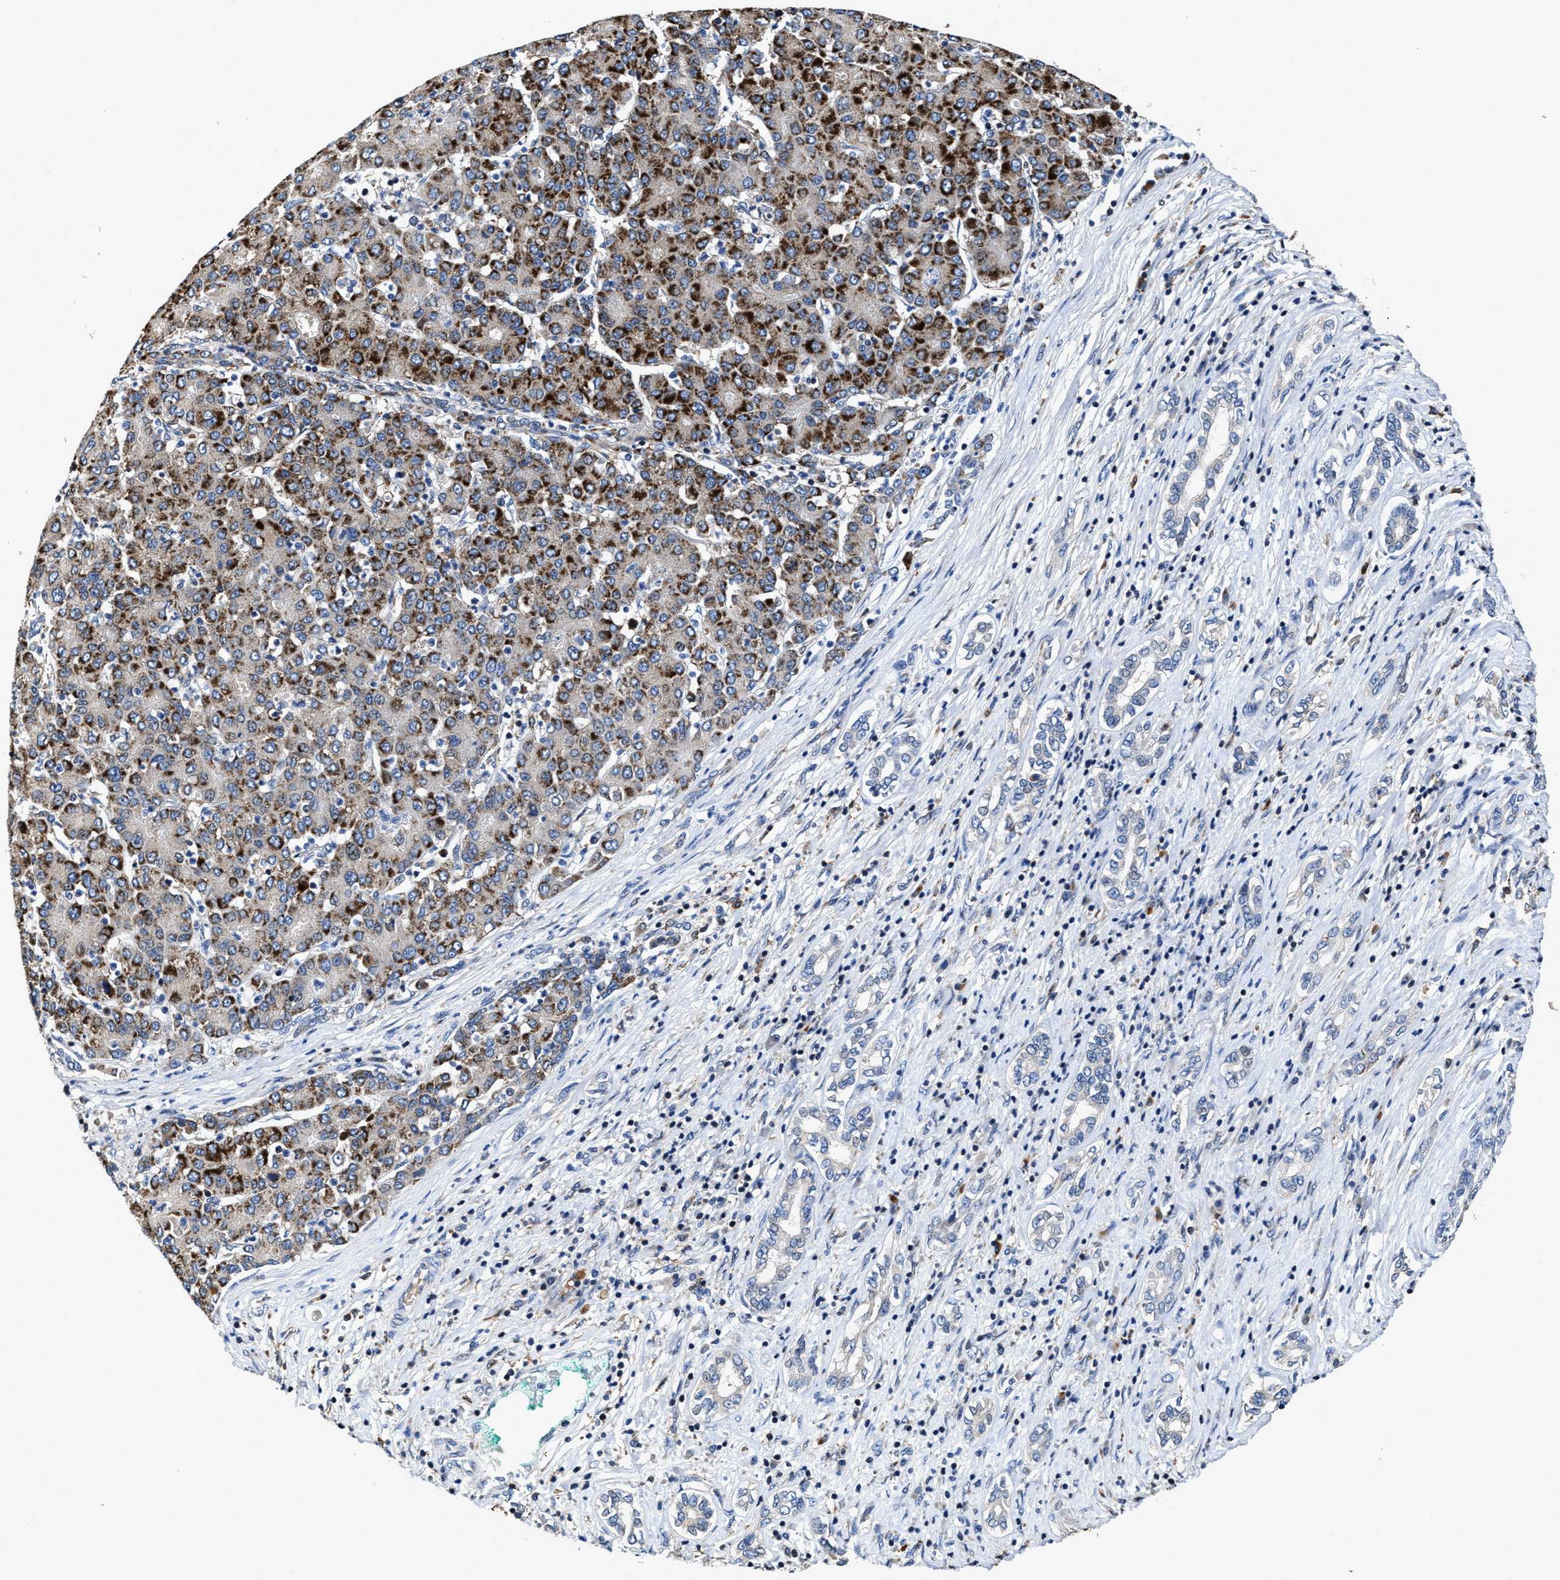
{"staining": {"intensity": "strong", "quantity": ">75%", "location": "cytoplasmic/membranous"}, "tissue": "liver cancer", "cell_type": "Tumor cells", "image_type": "cancer", "snomed": [{"axis": "morphology", "description": "Carcinoma, Hepatocellular, NOS"}, {"axis": "topography", "description": "Liver"}], "caption": "Immunohistochemistry (IHC) staining of liver cancer, which shows high levels of strong cytoplasmic/membranous positivity in approximately >75% of tumor cells indicating strong cytoplasmic/membranous protein staining. The staining was performed using DAB (brown) for protein detection and nuclei were counterstained in hematoxylin (blue).", "gene": "RGS10", "patient": {"sex": "male", "age": 65}}